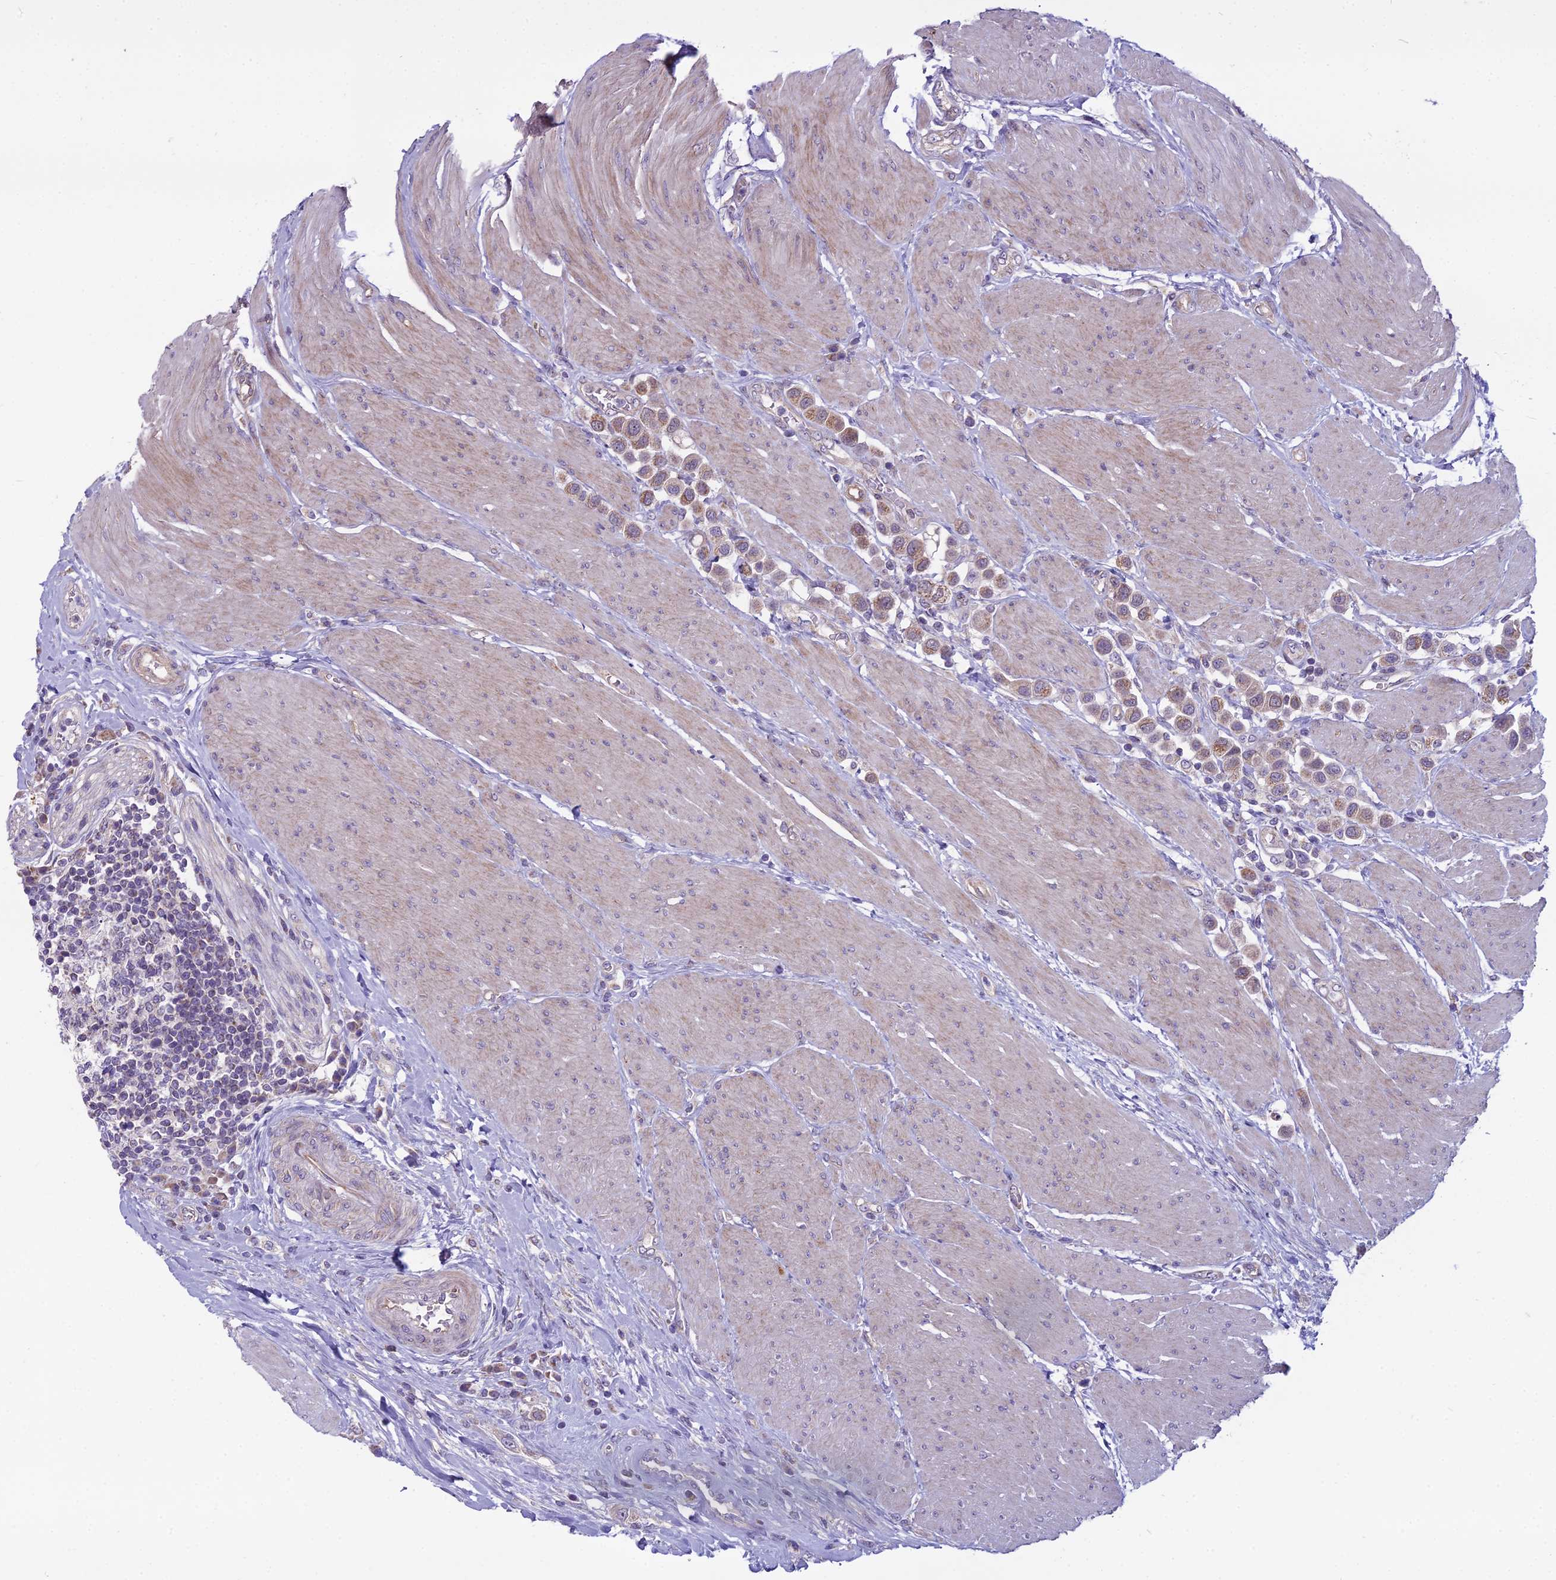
{"staining": {"intensity": "moderate", "quantity": "25%-75%", "location": "cytoplasmic/membranous"}, "tissue": "urothelial cancer", "cell_type": "Tumor cells", "image_type": "cancer", "snomed": [{"axis": "morphology", "description": "Urothelial carcinoma, High grade"}, {"axis": "topography", "description": "Urinary bladder"}], "caption": "Protein expression analysis of human urothelial cancer reveals moderate cytoplasmic/membranous staining in about 25%-75% of tumor cells.", "gene": "DUS2", "patient": {"sex": "male", "age": 50}}